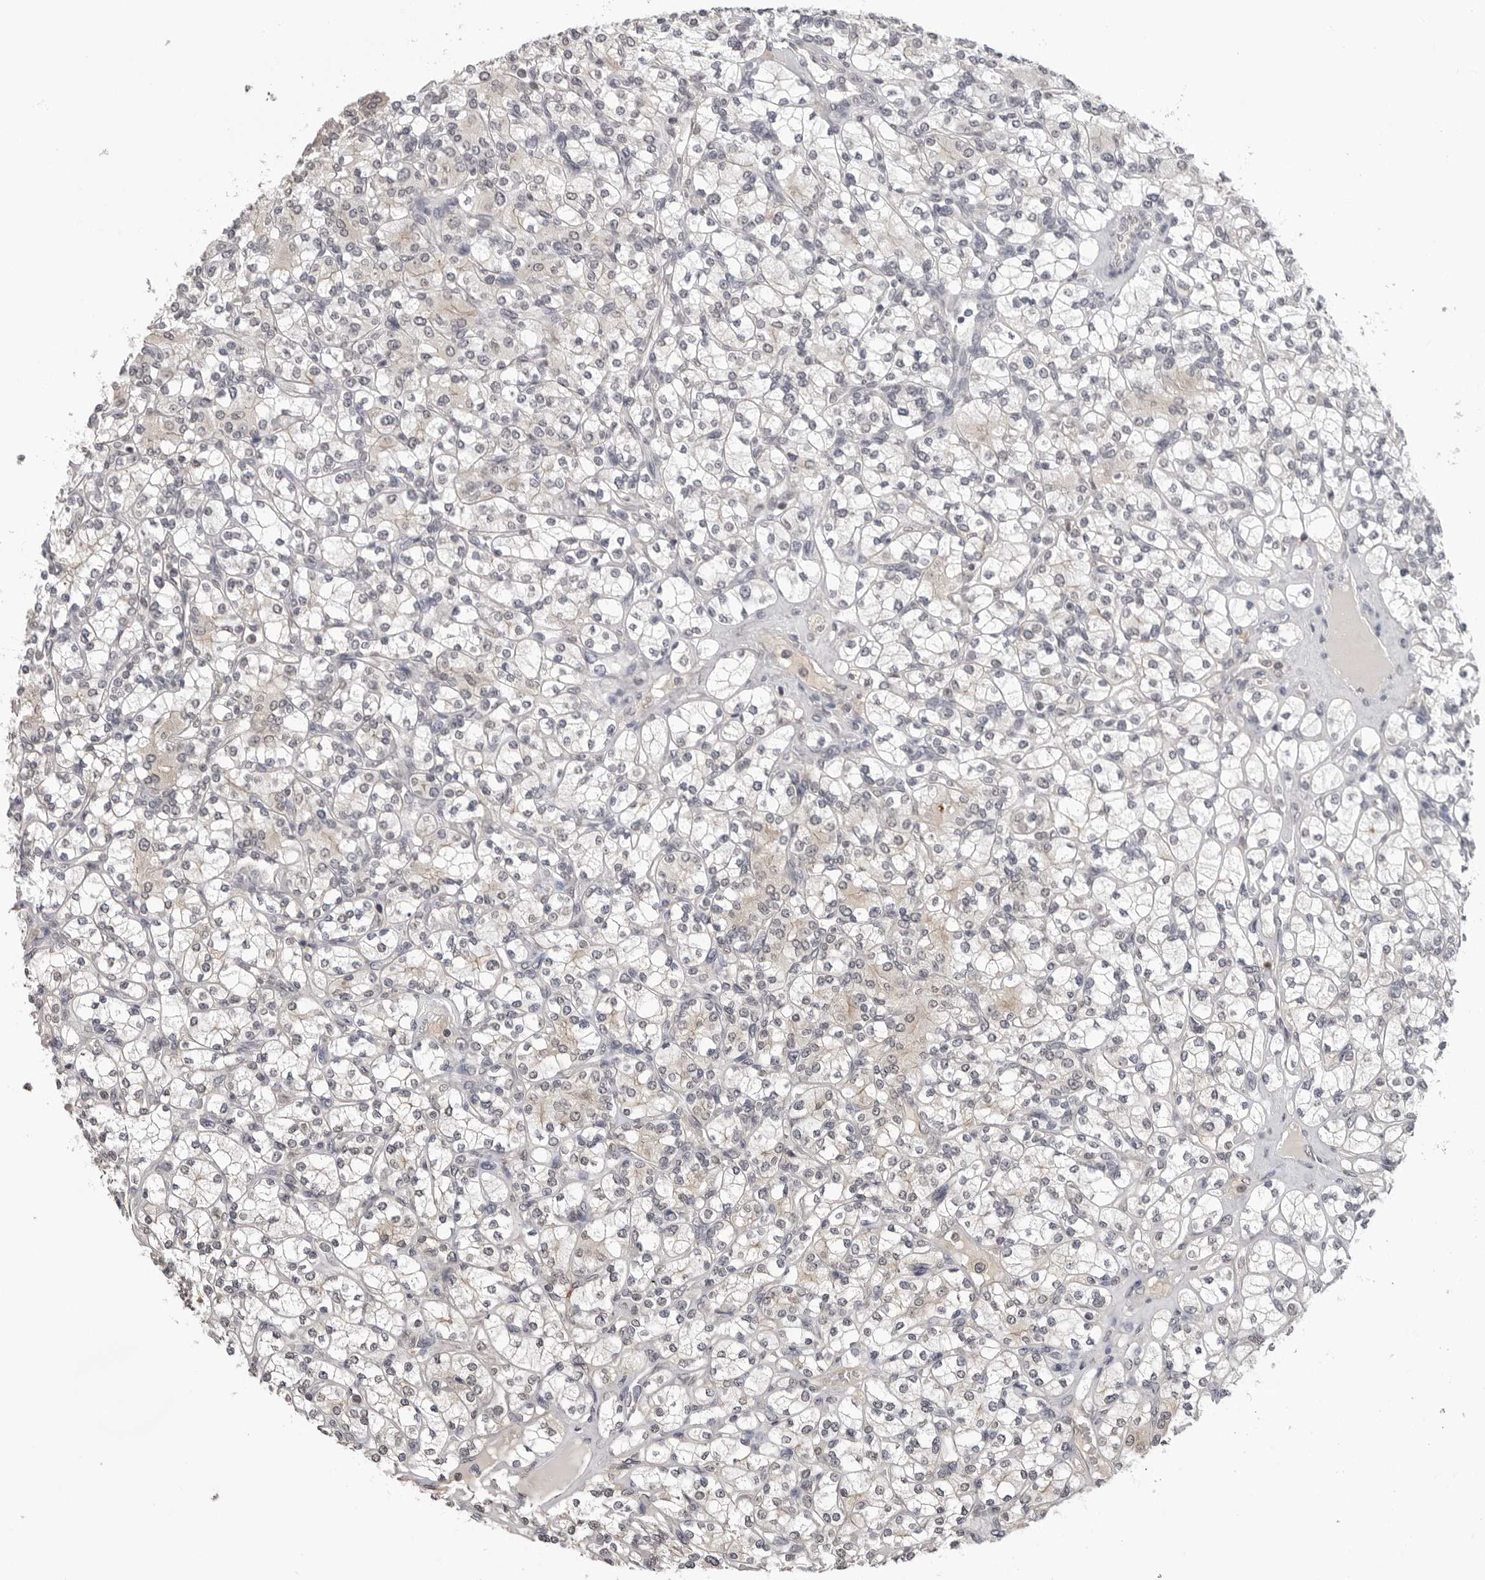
{"staining": {"intensity": "weak", "quantity": "<25%", "location": "cytoplasmic/membranous"}, "tissue": "renal cancer", "cell_type": "Tumor cells", "image_type": "cancer", "snomed": [{"axis": "morphology", "description": "Adenocarcinoma, NOS"}, {"axis": "topography", "description": "Kidney"}], "caption": "This is an IHC micrograph of human adenocarcinoma (renal). There is no positivity in tumor cells.", "gene": "CDK20", "patient": {"sex": "male", "age": 77}}